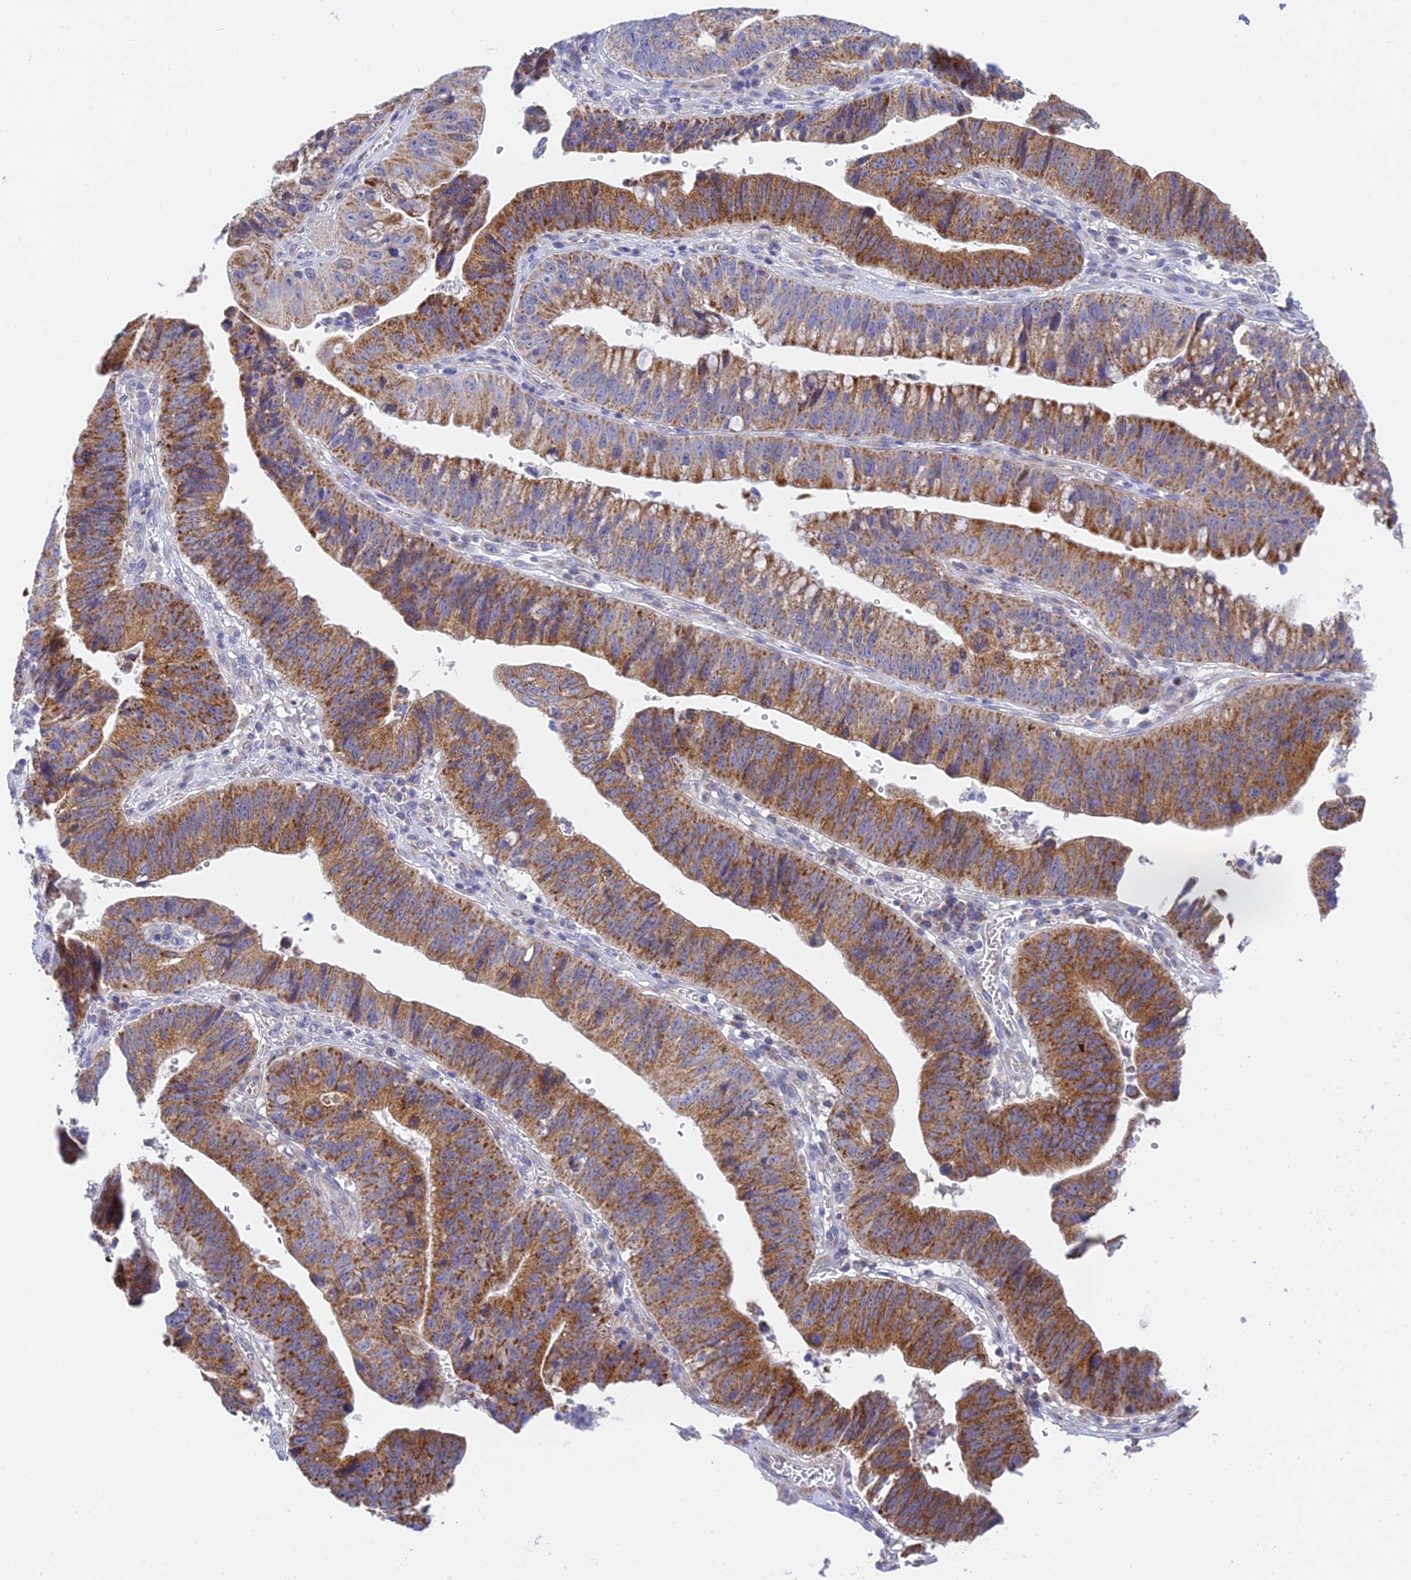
{"staining": {"intensity": "moderate", "quantity": ">75%", "location": "cytoplasmic/membranous"}, "tissue": "stomach cancer", "cell_type": "Tumor cells", "image_type": "cancer", "snomed": [{"axis": "morphology", "description": "Adenocarcinoma, NOS"}, {"axis": "topography", "description": "Stomach"}], "caption": "Immunohistochemical staining of human stomach adenocarcinoma displays moderate cytoplasmic/membranous protein staining in about >75% of tumor cells. The staining was performed using DAB to visualize the protein expression in brown, while the nuclei were stained in blue with hematoxylin (Magnification: 20x).", "gene": "MRPL15", "patient": {"sex": "male", "age": 59}}